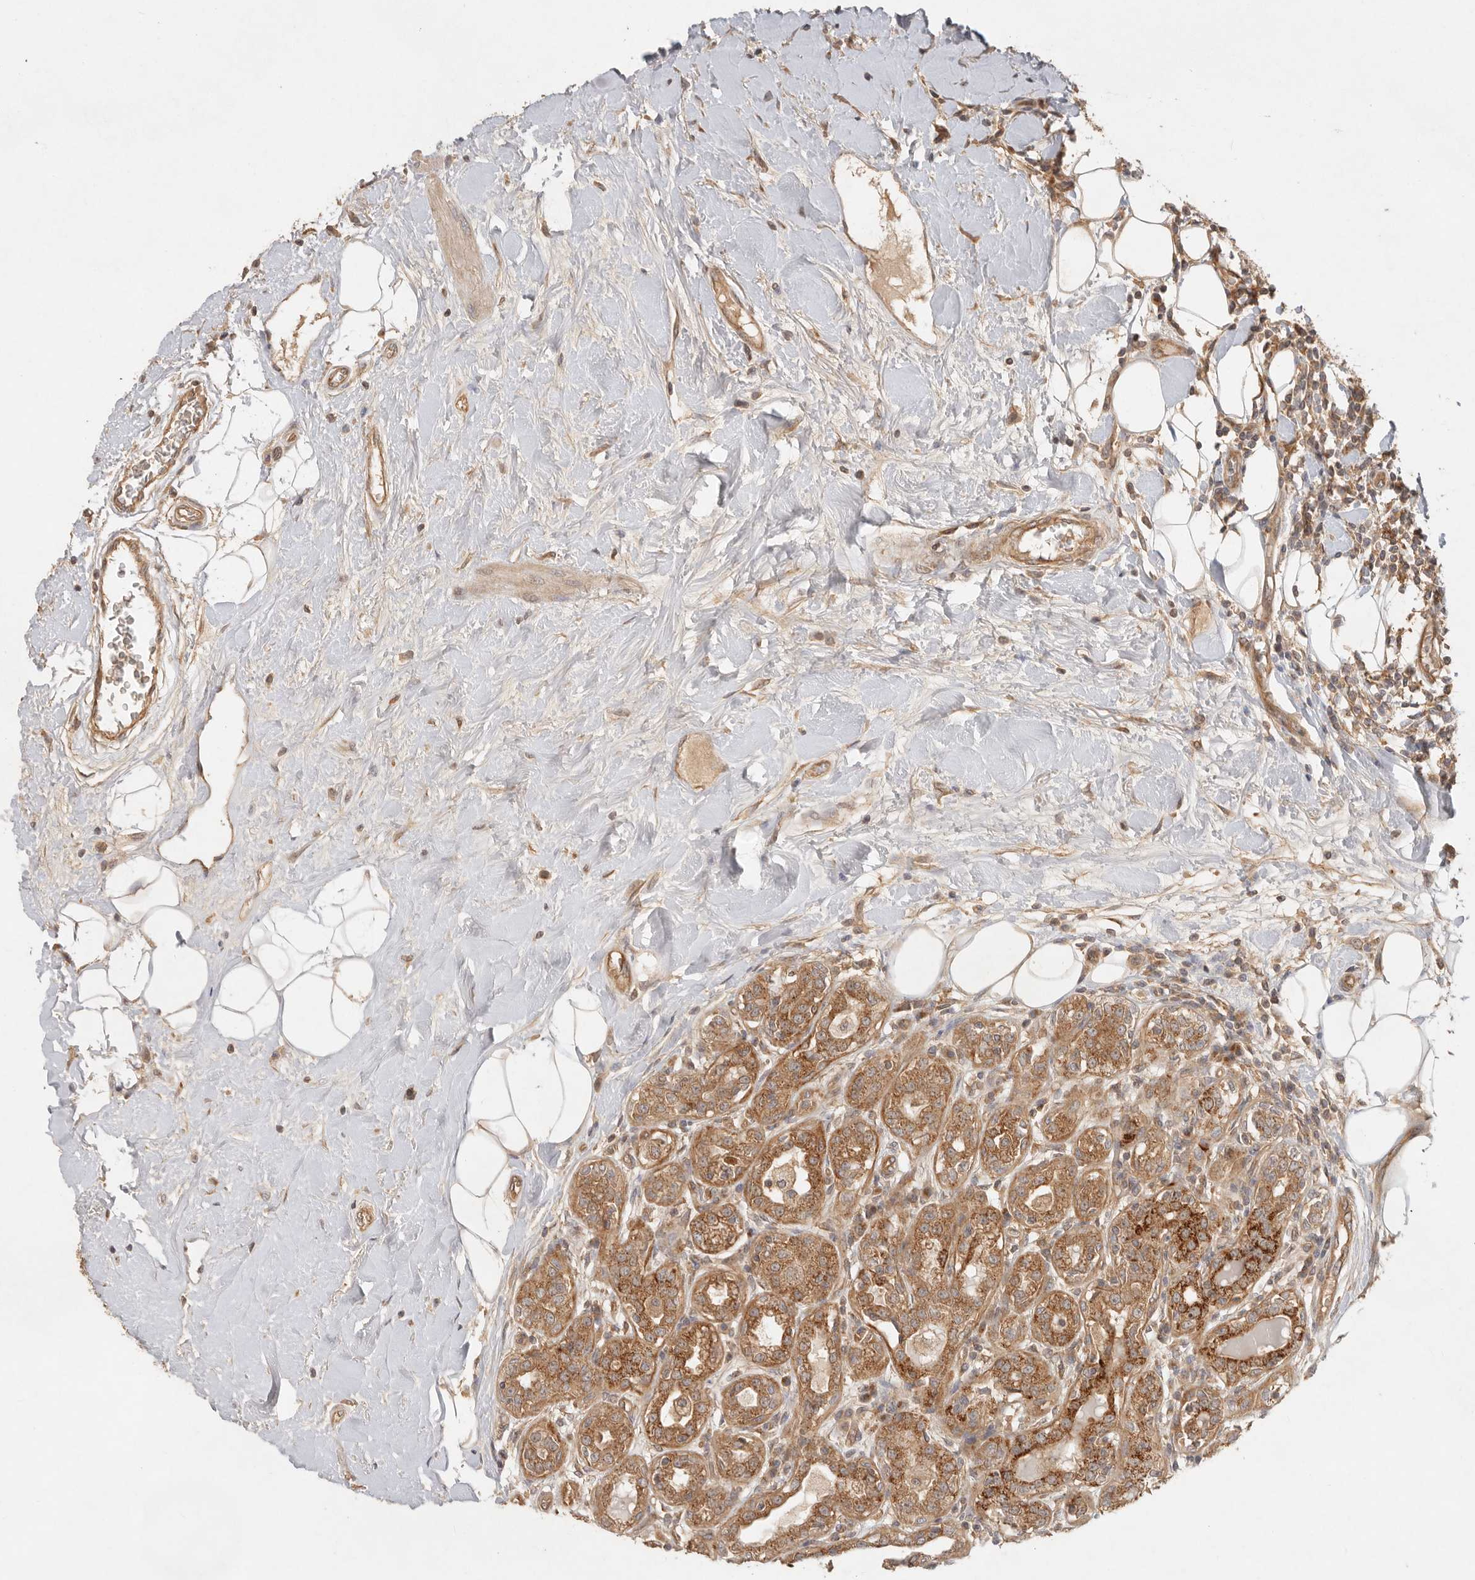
{"staining": {"intensity": "moderate", "quantity": ">75%", "location": "cytoplasmic/membranous"}, "tissue": "breast cancer", "cell_type": "Tumor cells", "image_type": "cancer", "snomed": [{"axis": "morphology", "description": "Duct carcinoma"}, {"axis": "topography", "description": "Breast"}], "caption": "Breast invasive ductal carcinoma tissue displays moderate cytoplasmic/membranous positivity in approximately >75% of tumor cells", "gene": "HECTD3", "patient": {"sex": "female", "age": 27}}